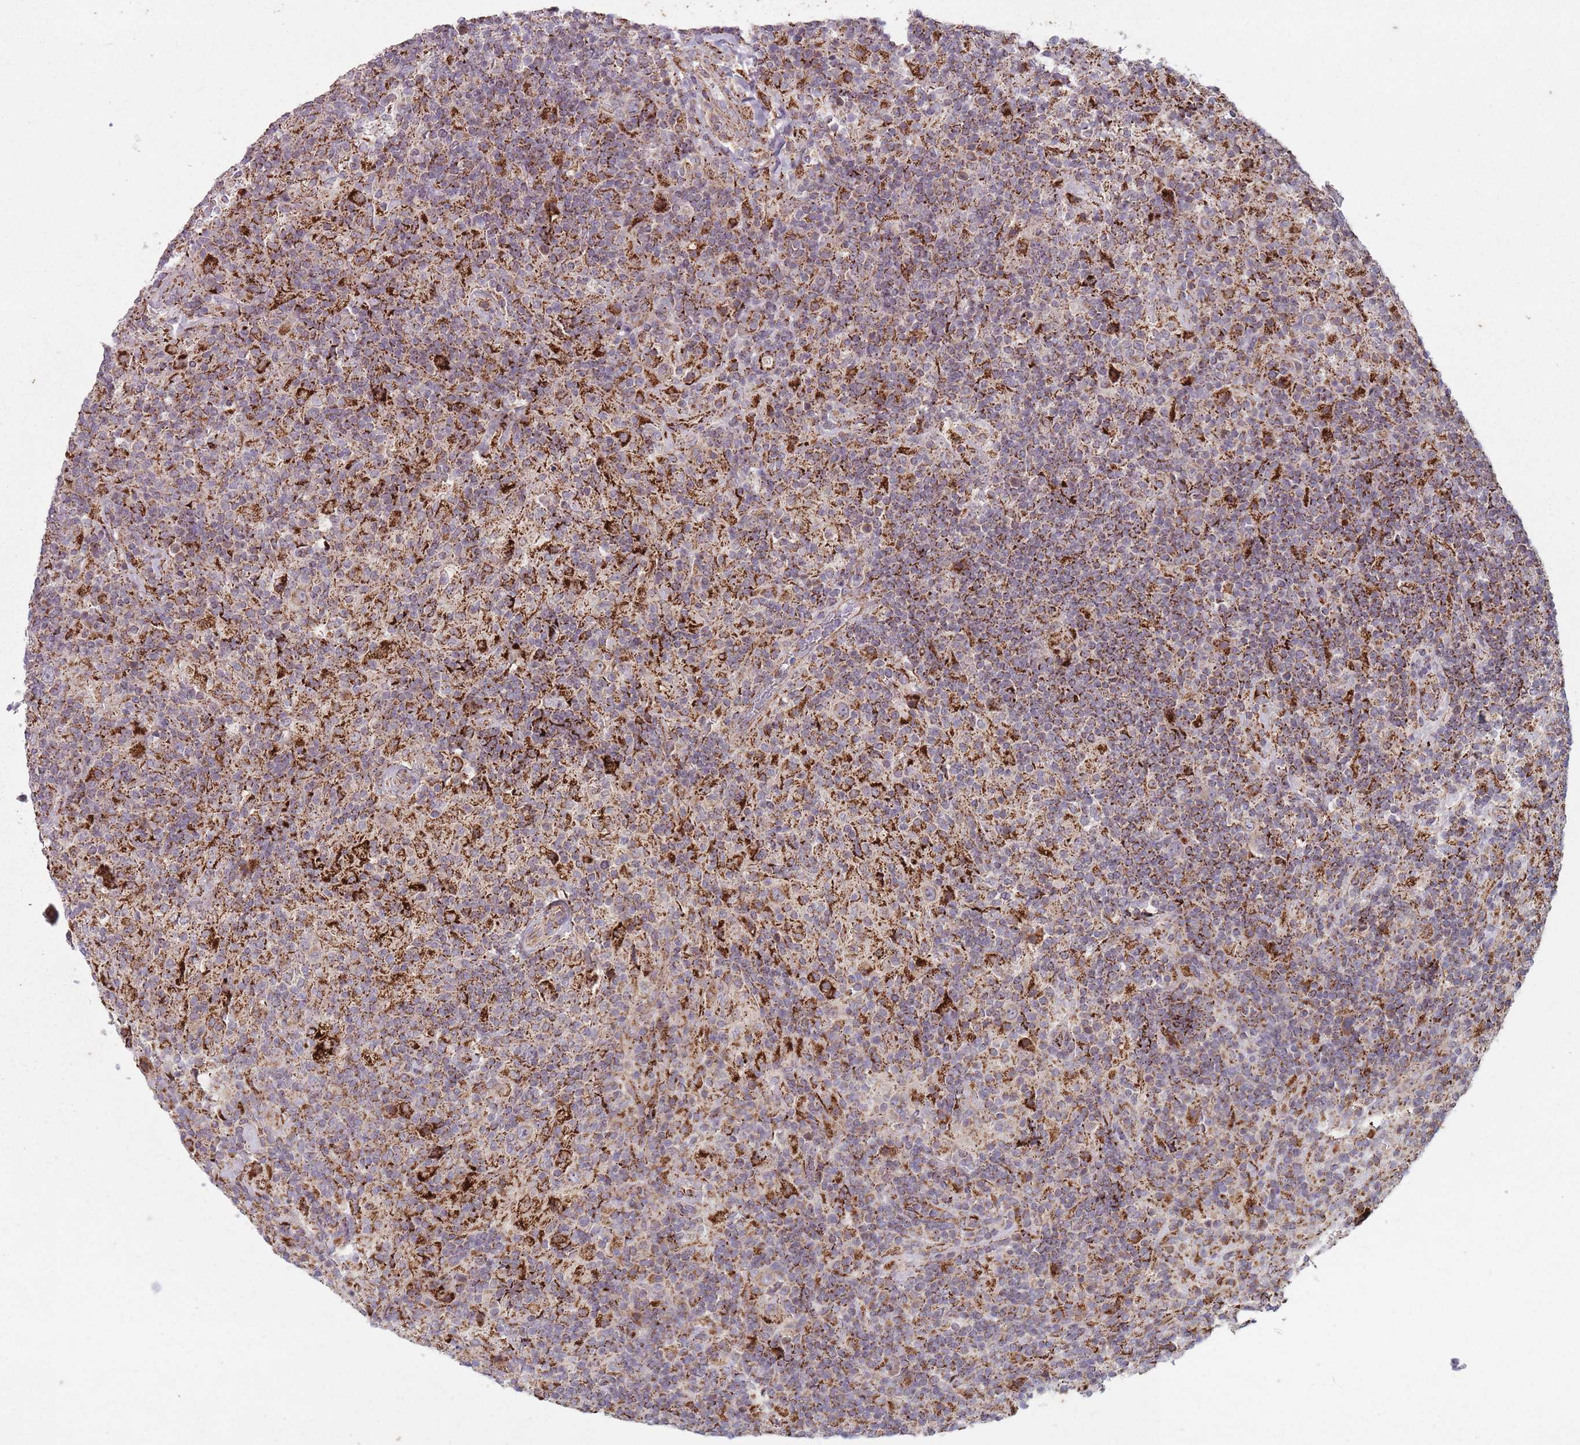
{"staining": {"intensity": "strong", "quantity": ">75%", "location": "cytoplasmic/membranous"}, "tissue": "lymphoma", "cell_type": "Tumor cells", "image_type": "cancer", "snomed": [{"axis": "morphology", "description": "Hodgkin's disease, NOS"}, {"axis": "topography", "description": "Lymph node"}], "caption": "Hodgkin's disease stained with a brown dye demonstrates strong cytoplasmic/membranous positive staining in approximately >75% of tumor cells.", "gene": "OR10Q1", "patient": {"sex": "male", "age": 70}}